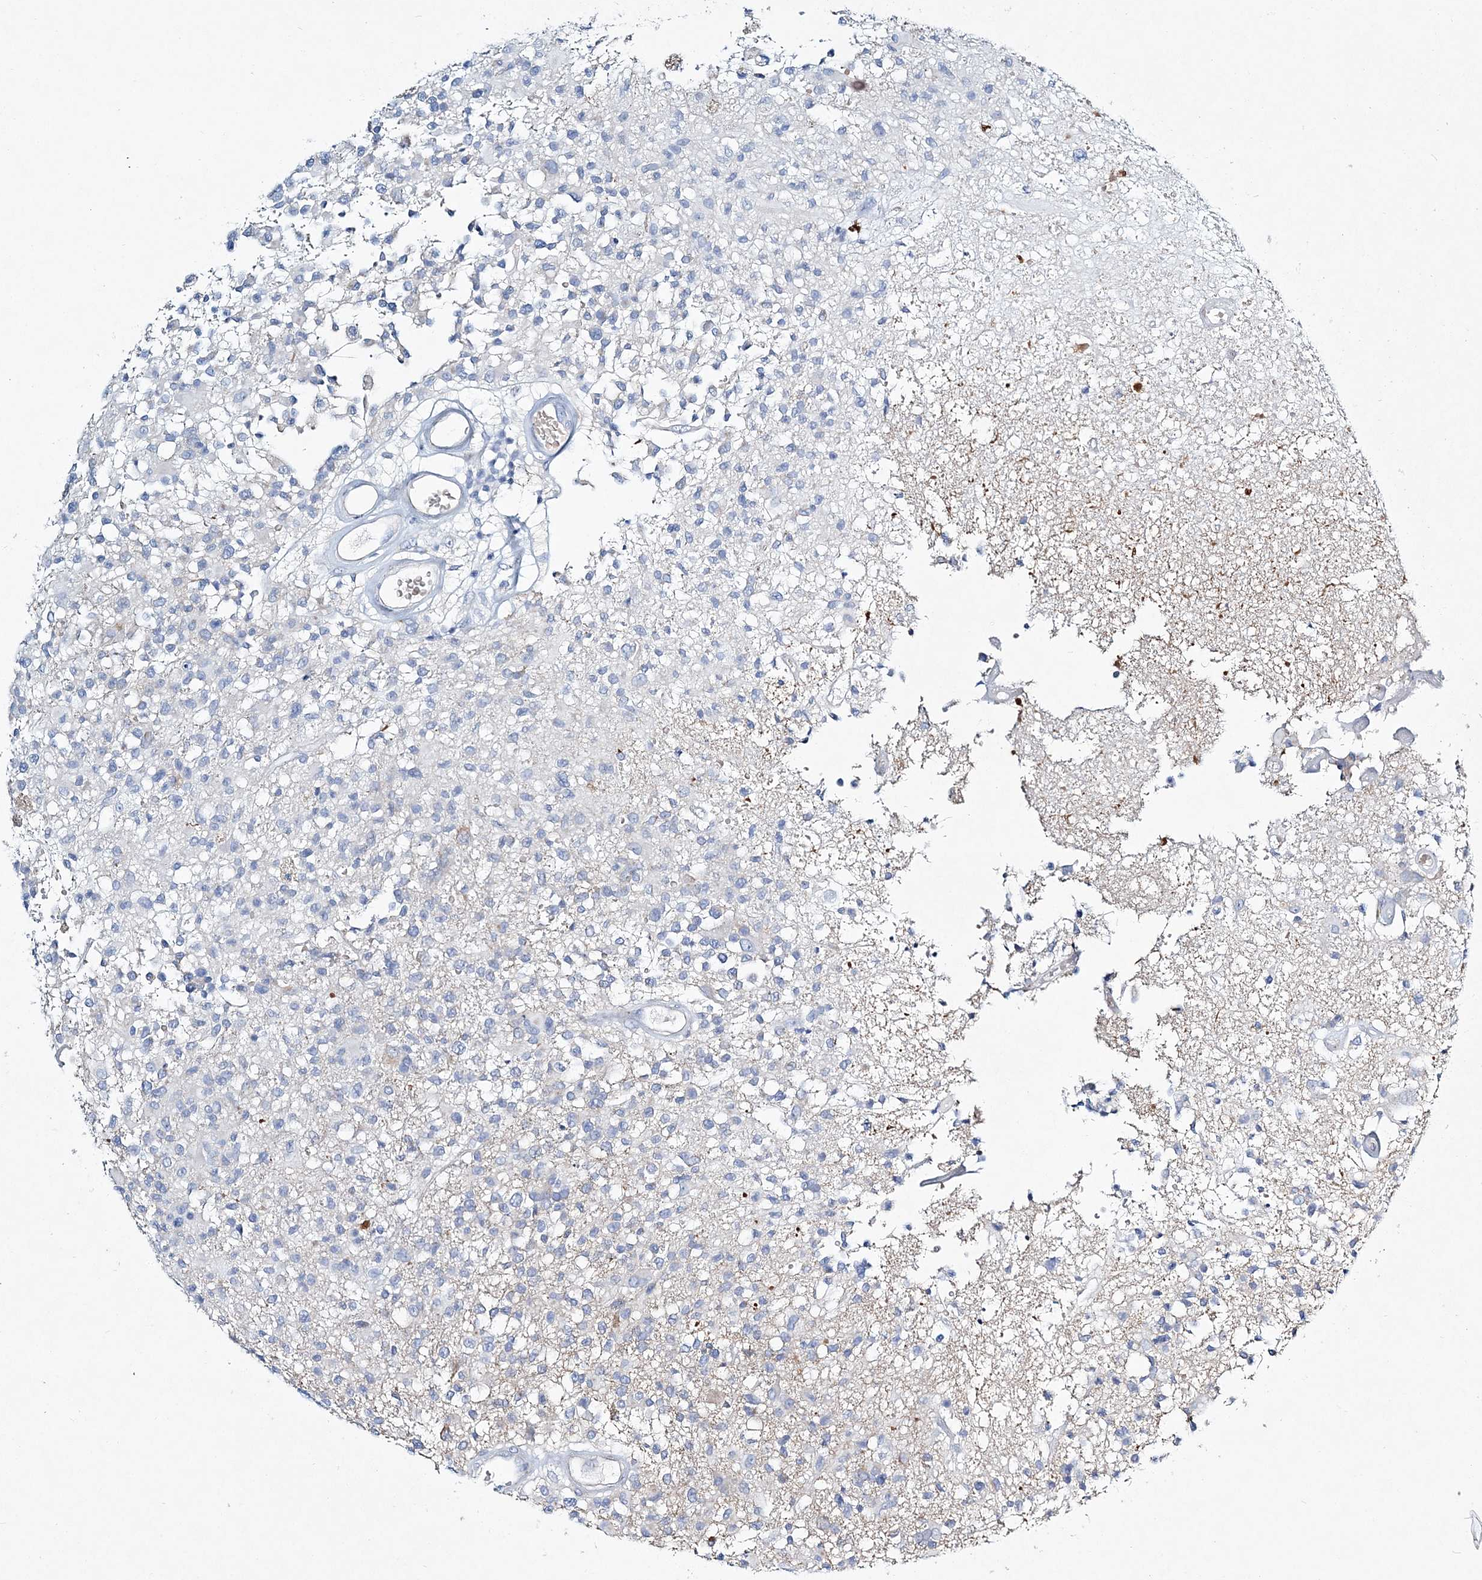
{"staining": {"intensity": "negative", "quantity": "none", "location": "none"}, "tissue": "glioma", "cell_type": "Tumor cells", "image_type": "cancer", "snomed": [{"axis": "morphology", "description": "Glioma, malignant, High grade"}, {"axis": "morphology", "description": "Glioblastoma, NOS"}, {"axis": "topography", "description": "Brain"}], "caption": "Immunohistochemical staining of glioblastoma reveals no significant staining in tumor cells. Nuclei are stained in blue.", "gene": "ADGRL1", "patient": {"sex": "male", "age": 60}}